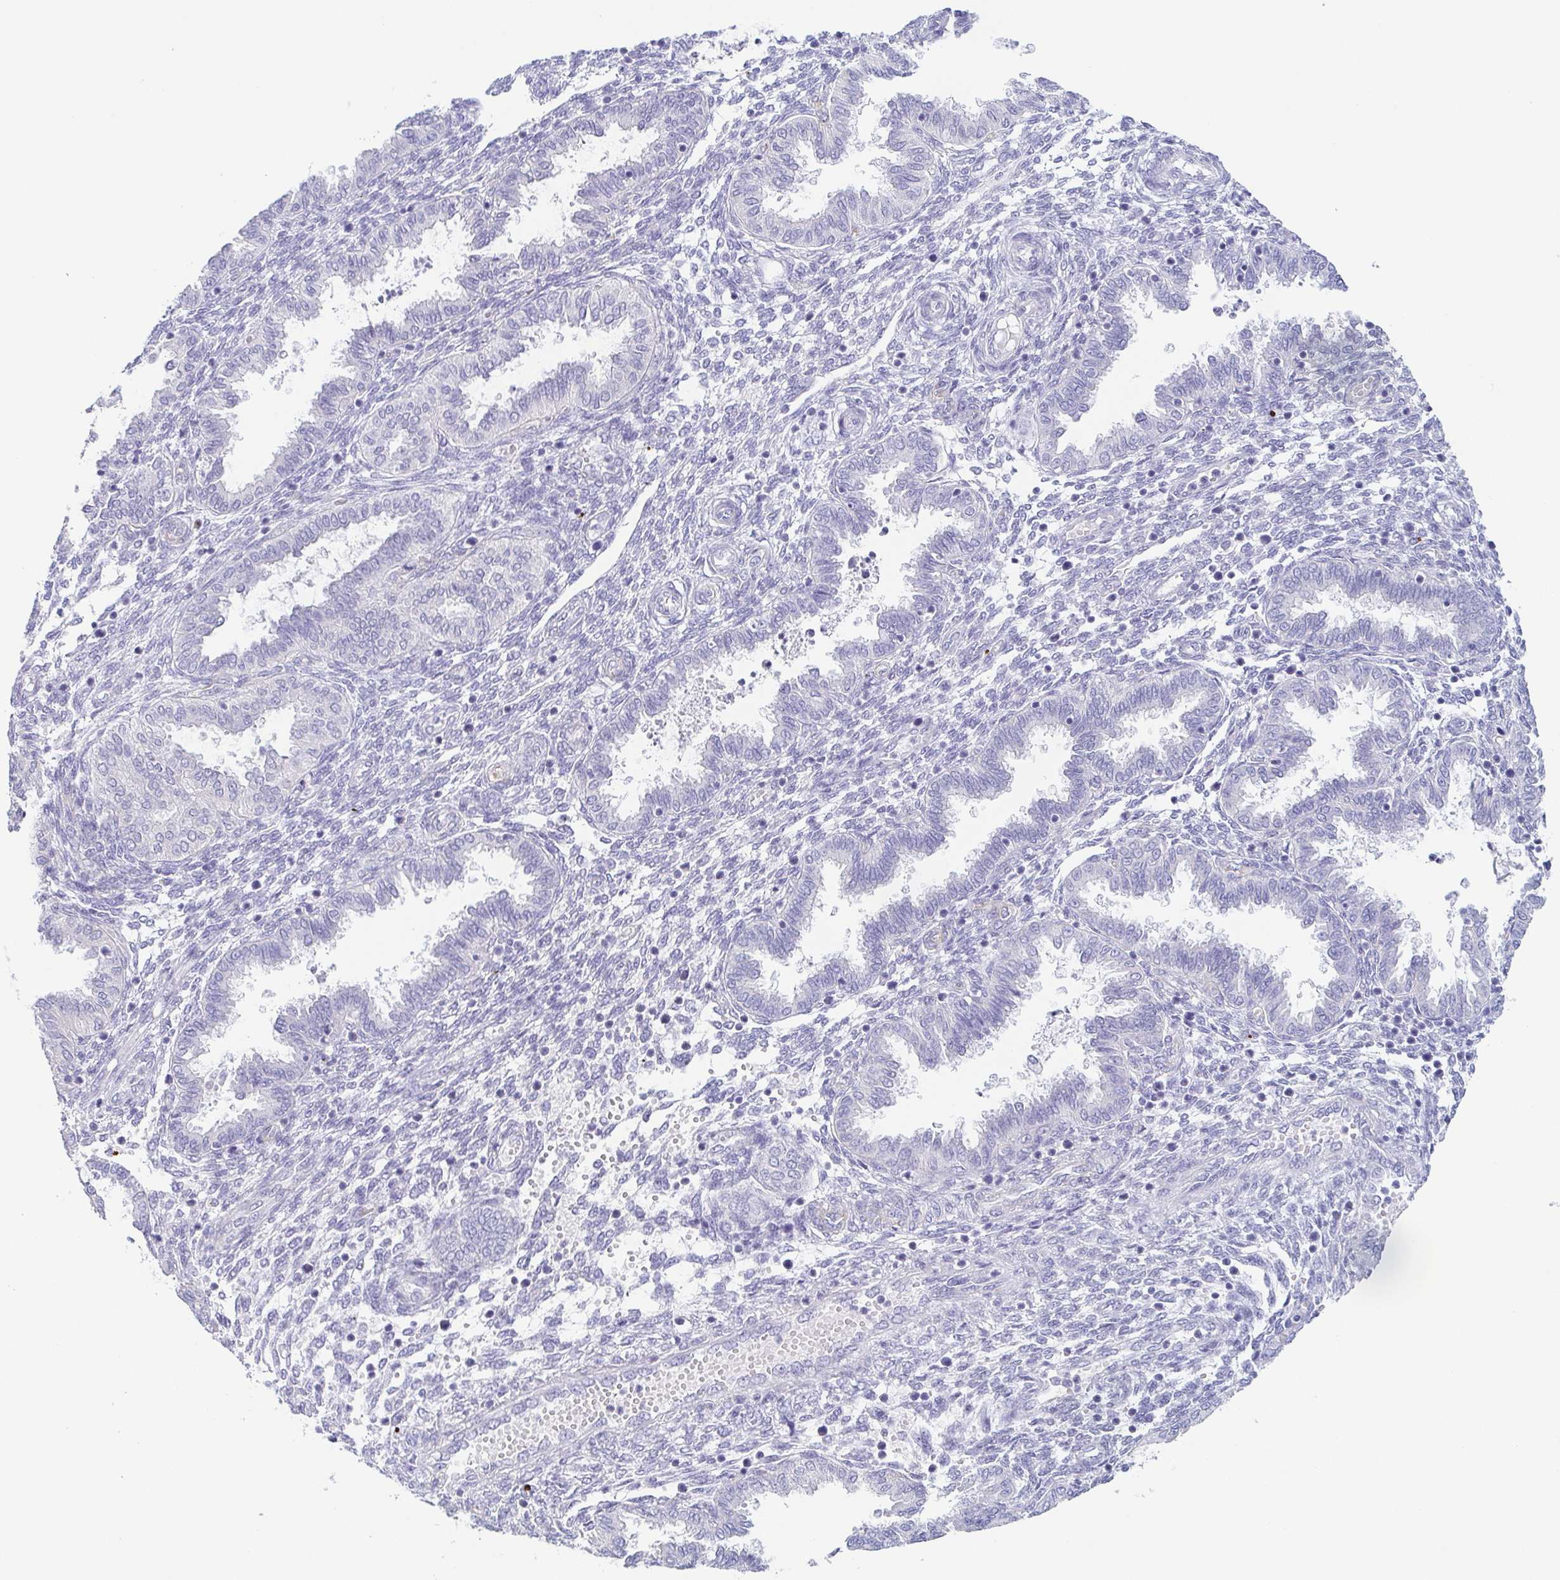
{"staining": {"intensity": "negative", "quantity": "none", "location": "none"}, "tissue": "endometrium", "cell_type": "Cells in endometrial stroma", "image_type": "normal", "snomed": [{"axis": "morphology", "description": "Normal tissue, NOS"}, {"axis": "topography", "description": "Endometrium"}], "caption": "An image of endometrium stained for a protein demonstrates no brown staining in cells in endometrial stroma.", "gene": "PRR27", "patient": {"sex": "female", "age": 33}}